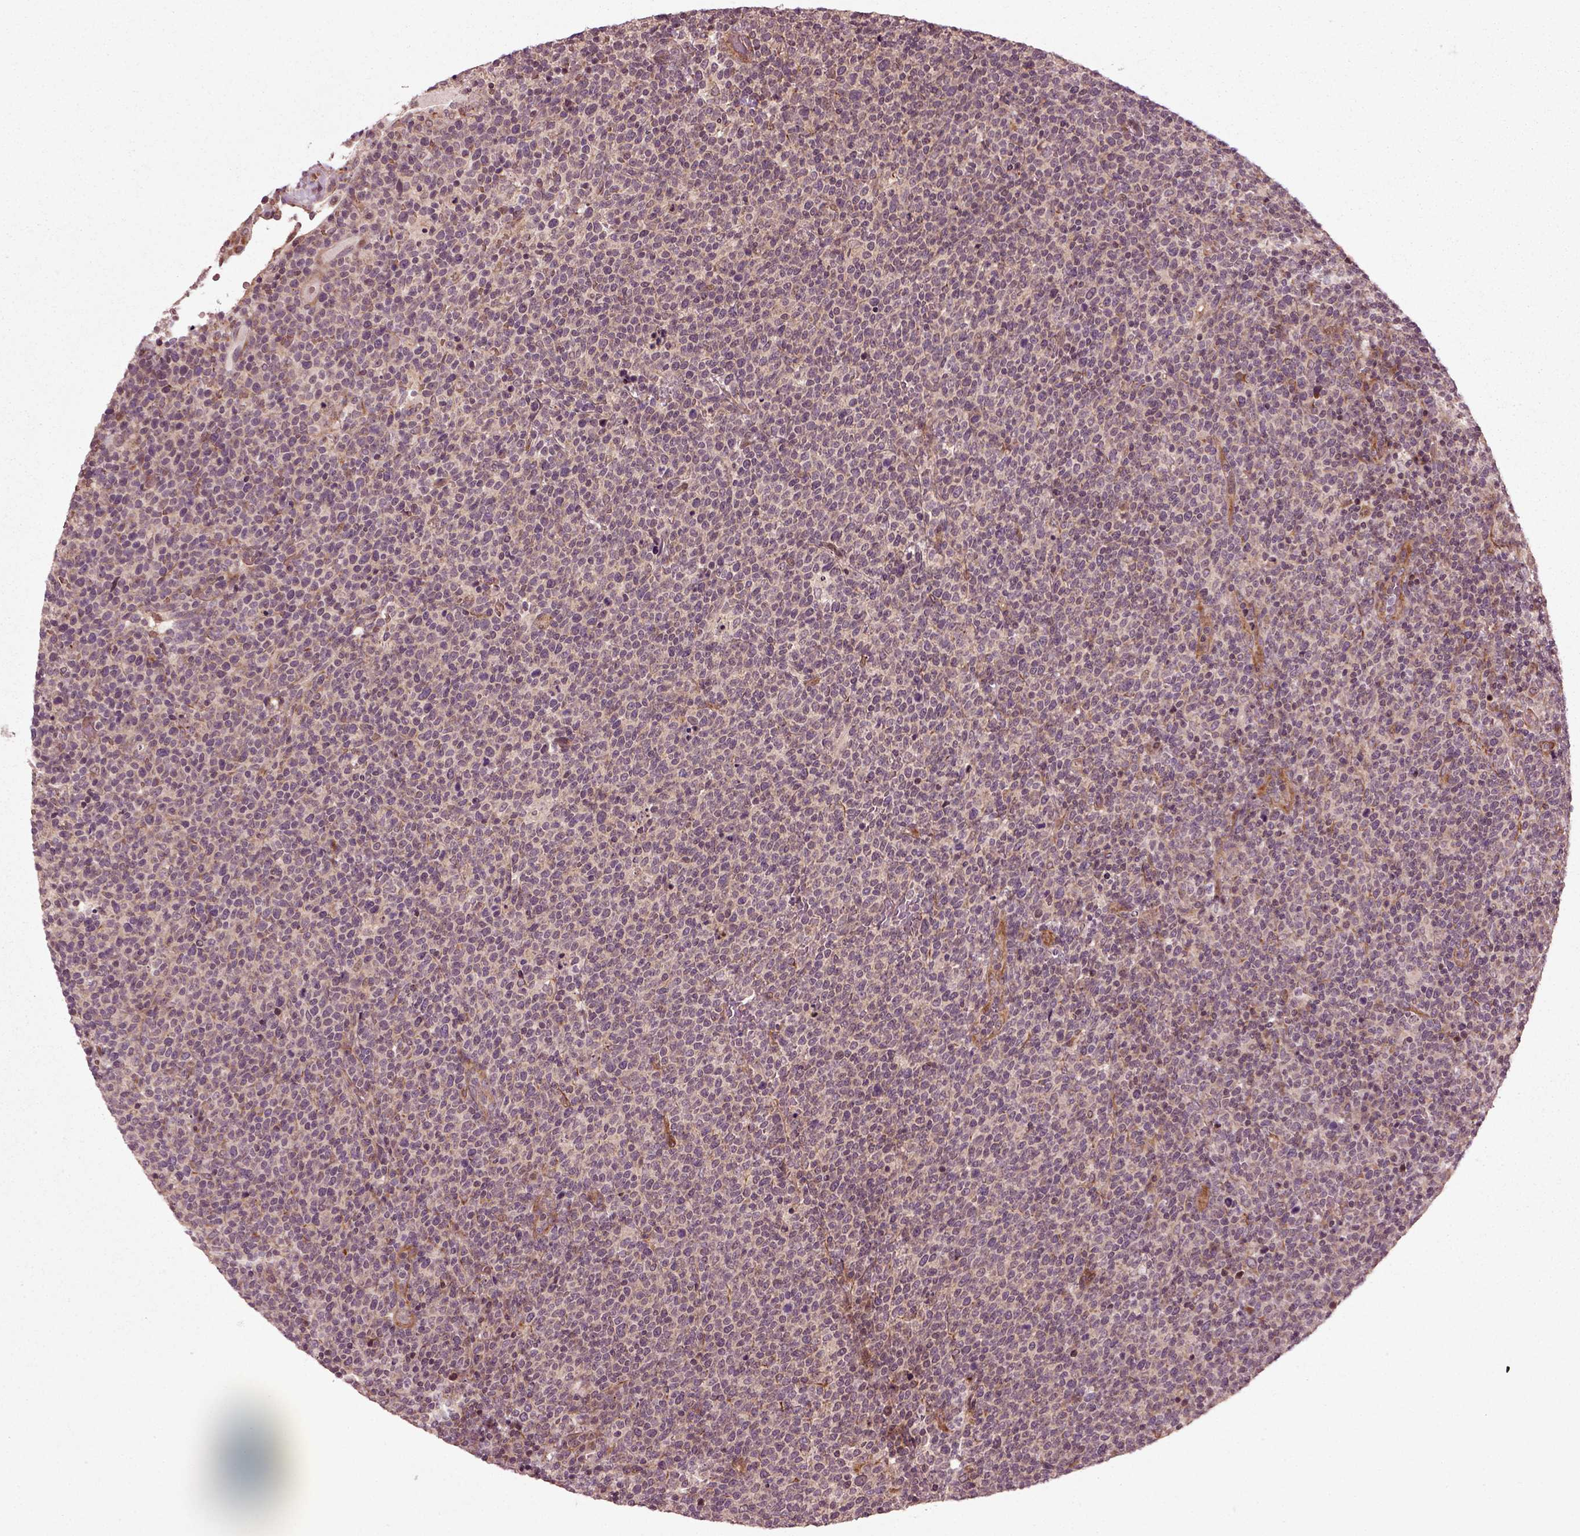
{"staining": {"intensity": "negative", "quantity": "none", "location": "none"}, "tissue": "lymphoma", "cell_type": "Tumor cells", "image_type": "cancer", "snomed": [{"axis": "morphology", "description": "Malignant lymphoma, non-Hodgkin's type, High grade"}, {"axis": "topography", "description": "Lymph node"}], "caption": "IHC micrograph of human malignant lymphoma, non-Hodgkin's type (high-grade) stained for a protein (brown), which reveals no expression in tumor cells.", "gene": "PLCD3", "patient": {"sex": "male", "age": 61}}